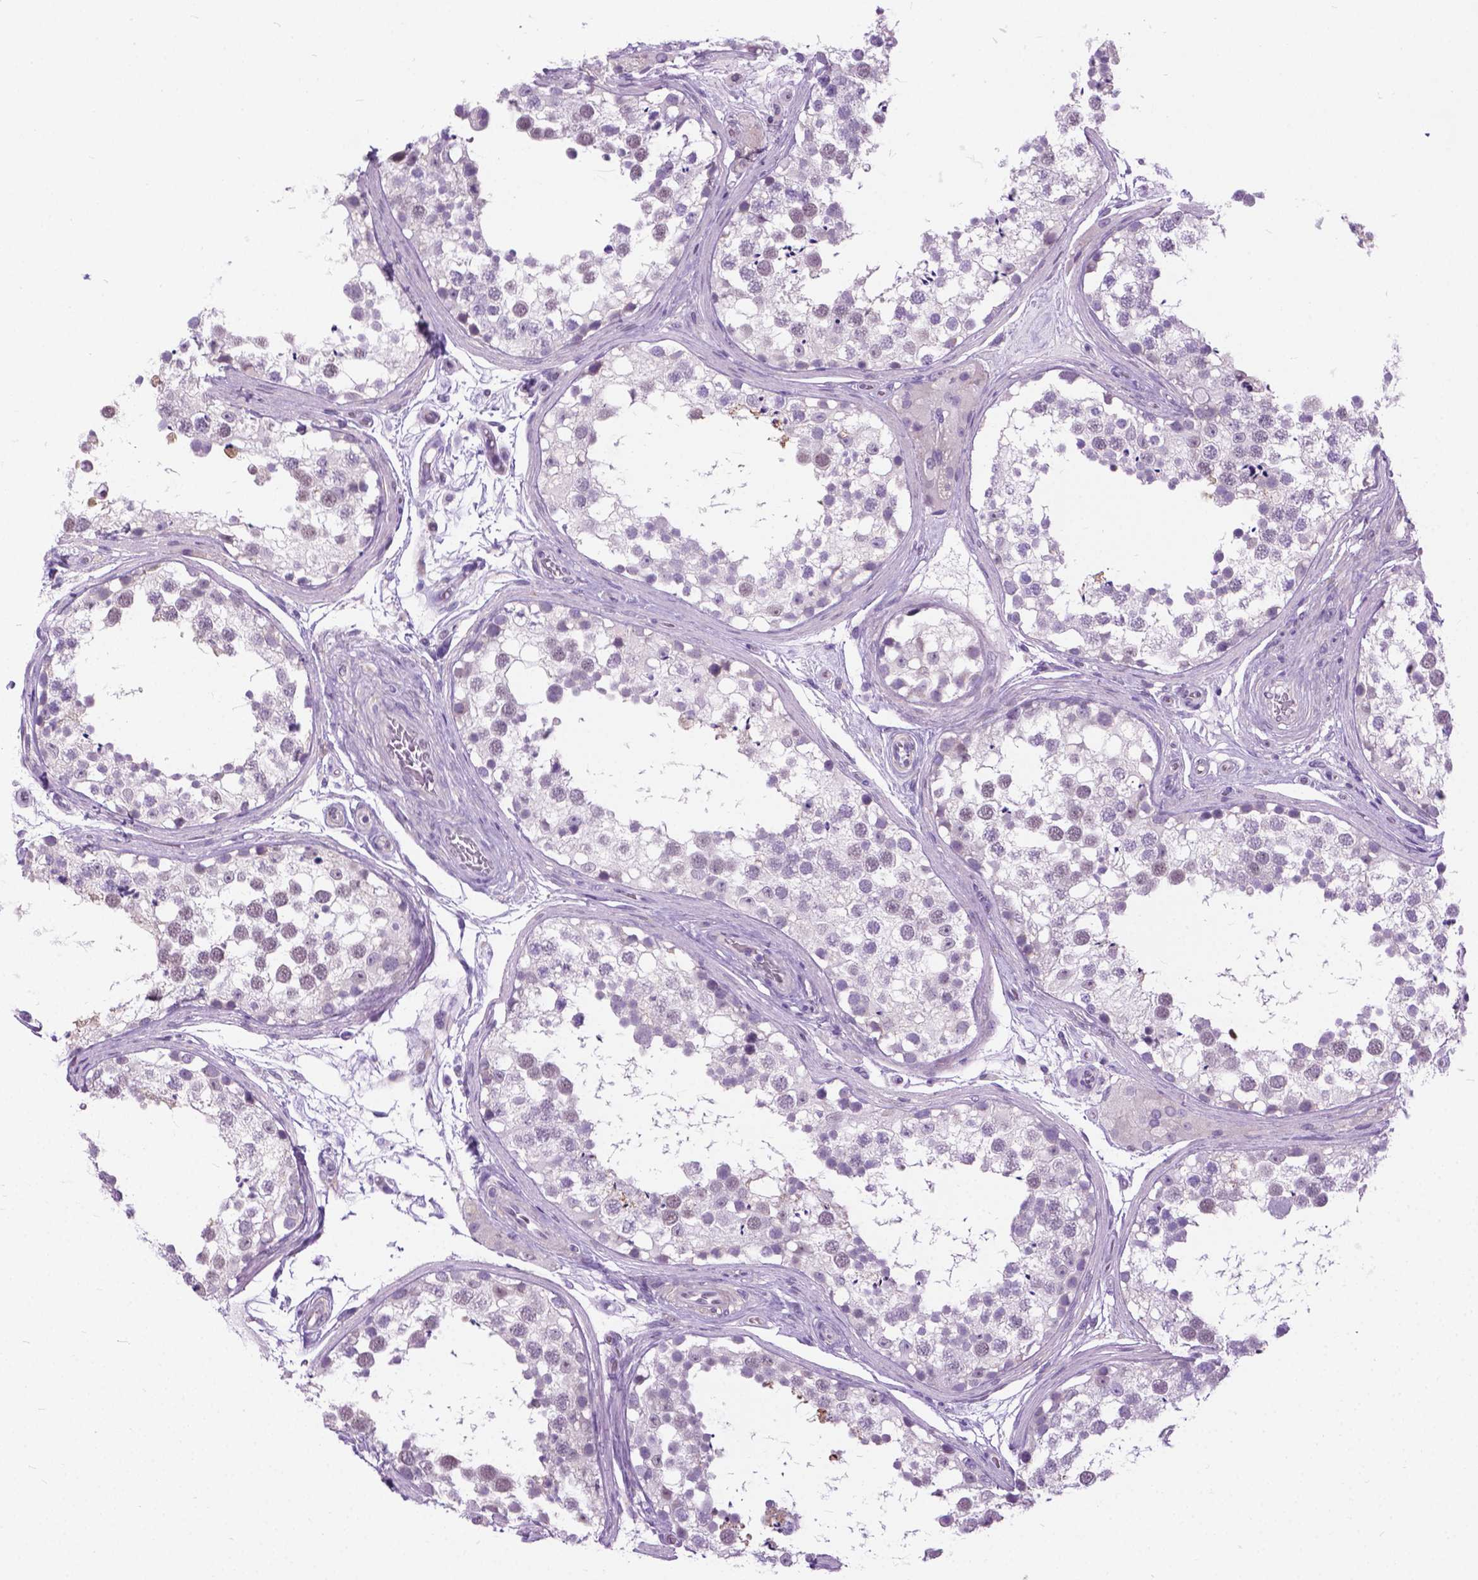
{"staining": {"intensity": "negative", "quantity": "none", "location": "none"}, "tissue": "testis", "cell_type": "Cells in seminiferous ducts", "image_type": "normal", "snomed": [{"axis": "morphology", "description": "Normal tissue, NOS"}, {"axis": "morphology", "description": "Seminoma, NOS"}, {"axis": "topography", "description": "Testis"}], "caption": "This is an IHC micrograph of benign human testis. There is no staining in cells in seminiferous ducts.", "gene": "APCDD1L", "patient": {"sex": "male", "age": 65}}